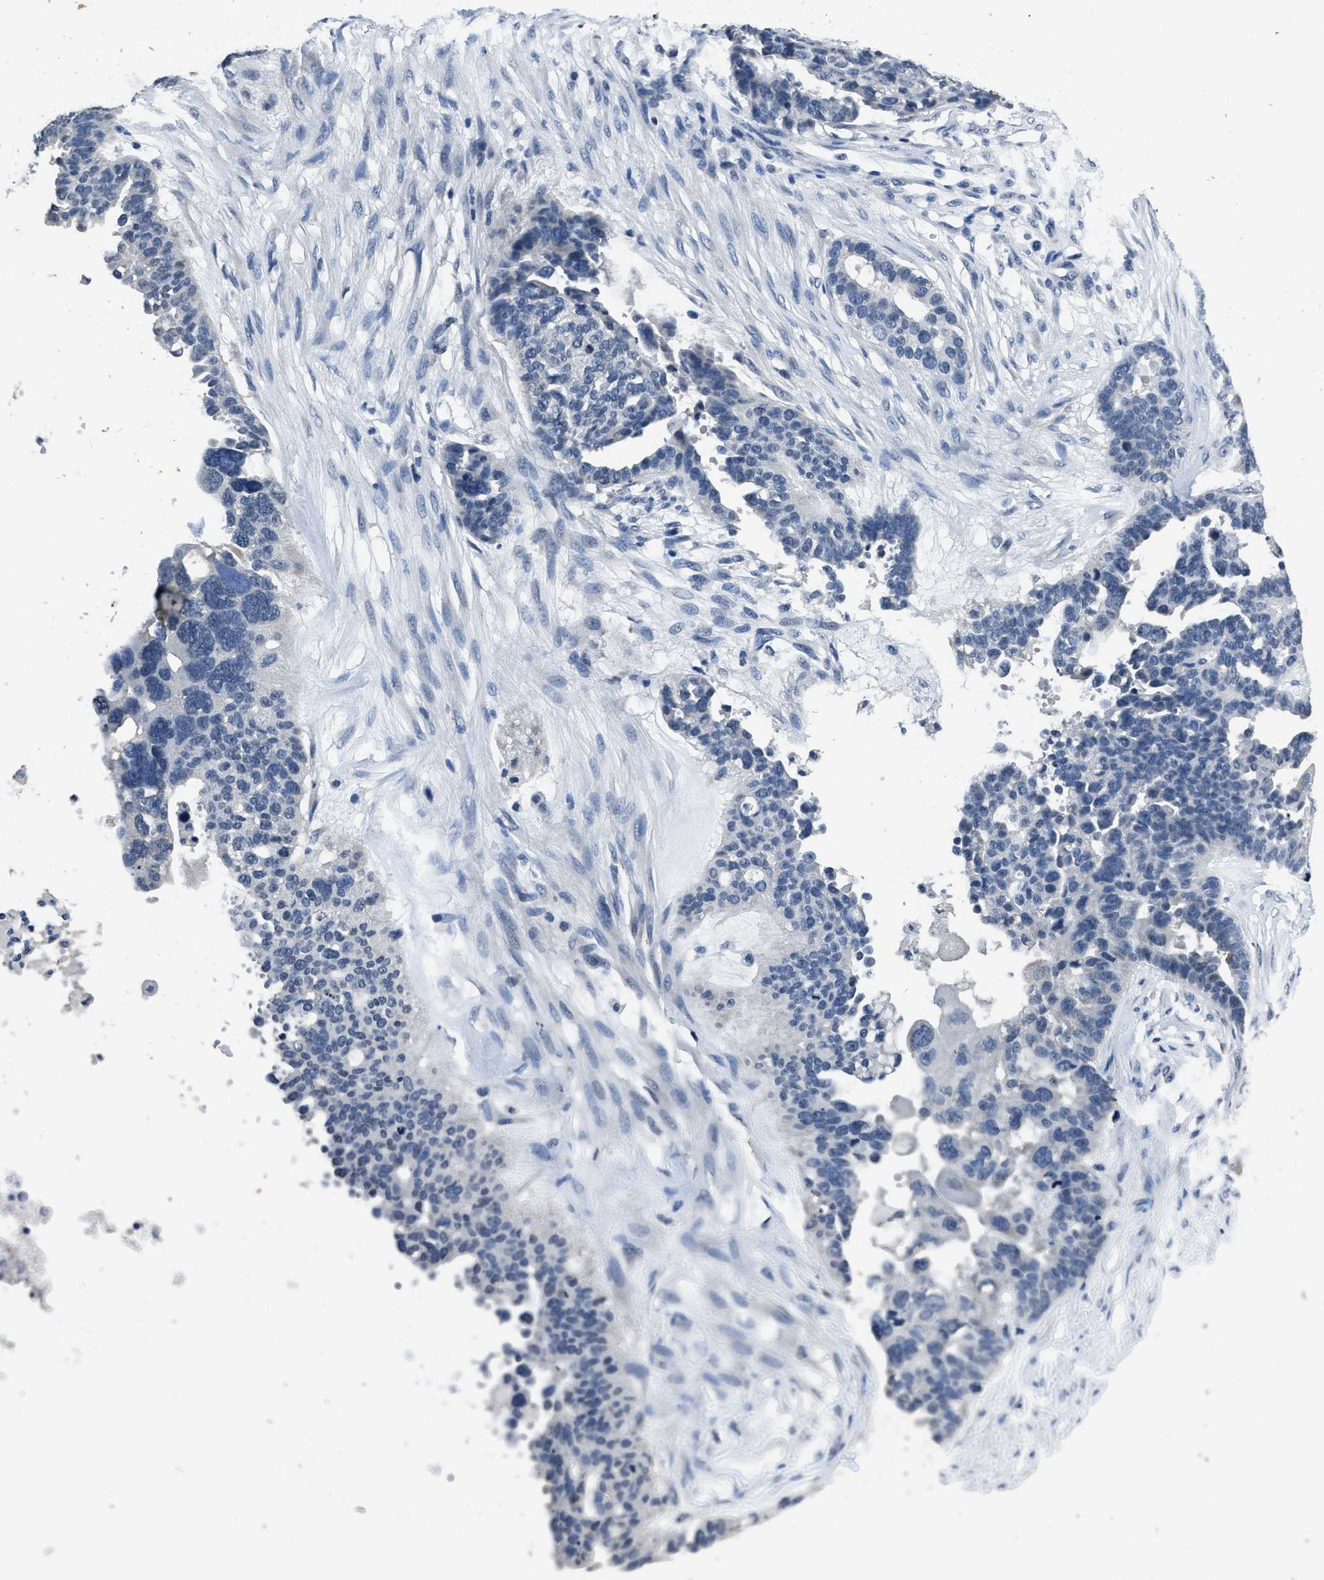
{"staining": {"intensity": "negative", "quantity": "none", "location": "none"}, "tissue": "ovarian cancer", "cell_type": "Tumor cells", "image_type": "cancer", "snomed": [{"axis": "morphology", "description": "Cystadenocarcinoma, serous, NOS"}, {"axis": "topography", "description": "Ovary"}], "caption": "DAB (3,3'-diaminobenzidine) immunohistochemical staining of serous cystadenocarcinoma (ovarian) demonstrates no significant staining in tumor cells.", "gene": "ITGA2B", "patient": {"sex": "female", "age": 59}}